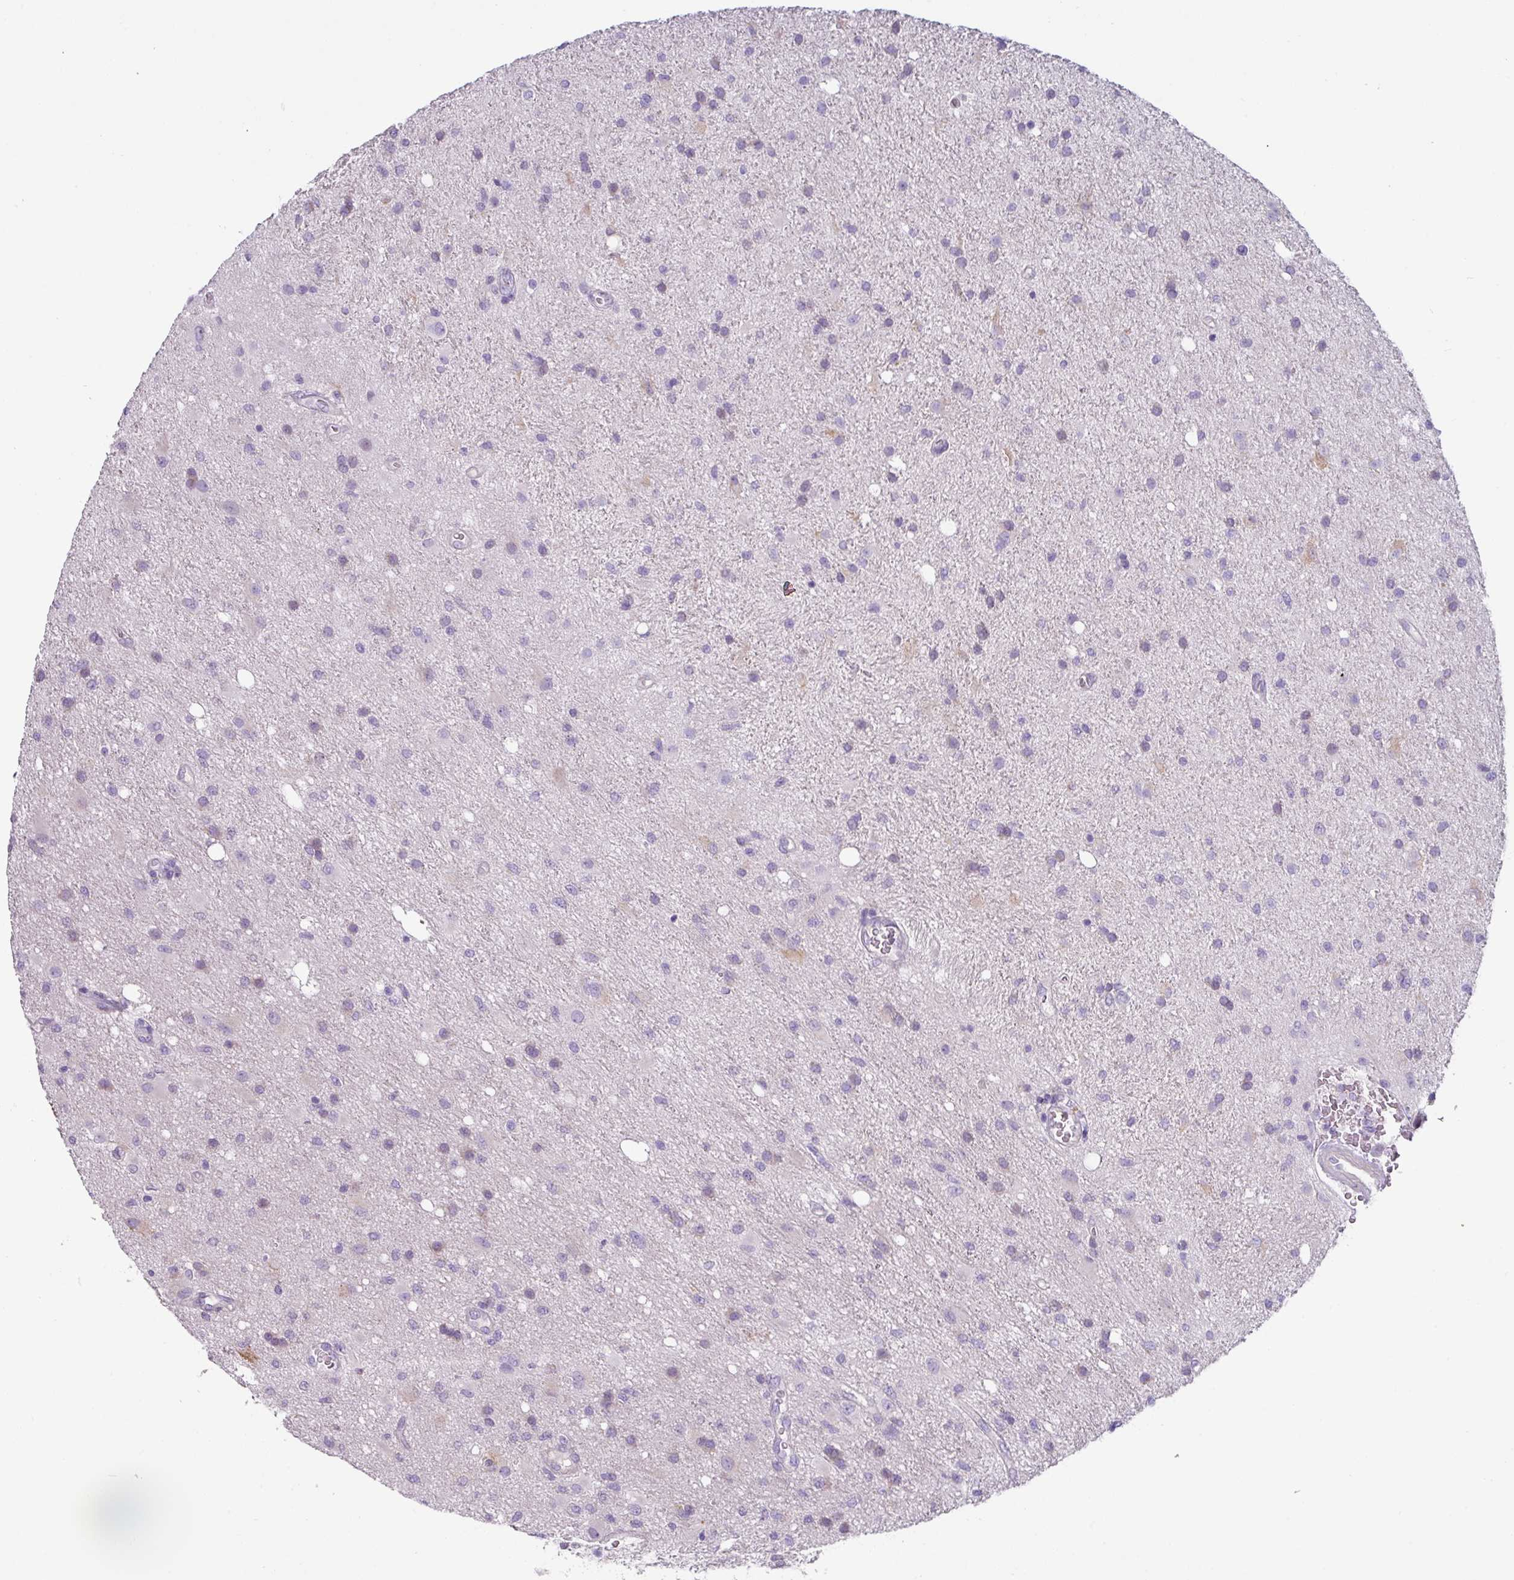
{"staining": {"intensity": "negative", "quantity": "none", "location": "none"}, "tissue": "glioma", "cell_type": "Tumor cells", "image_type": "cancer", "snomed": [{"axis": "morphology", "description": "Glioma, malignant, High grade"}, {"axis": "topography", "description": "Brain"}], "caption": "Tumor cells show no significant protein staining in glioma.", "gene": "RGS16", "patient": {"sex": "male", "age": 67}}